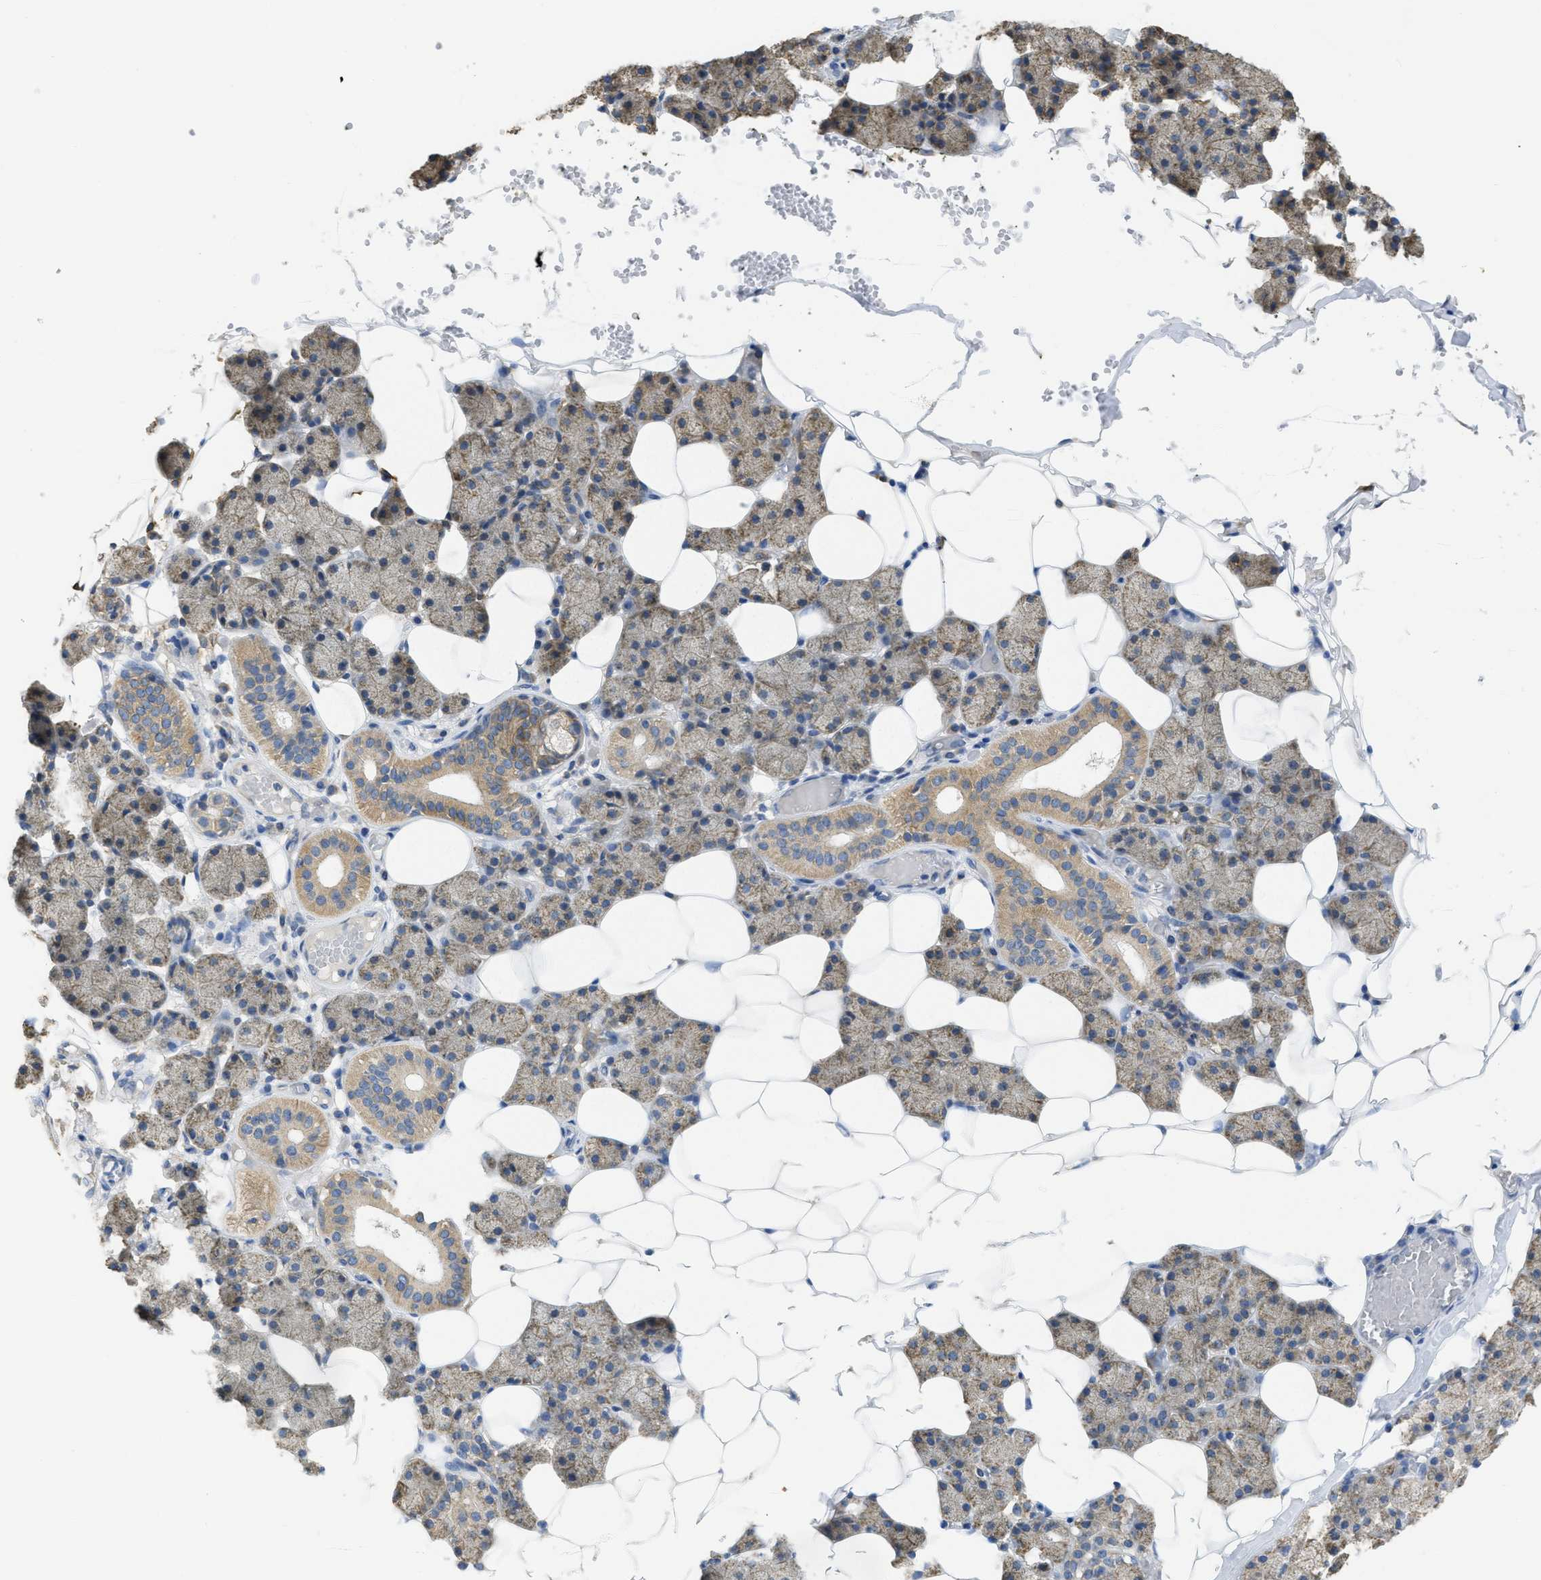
{"staining": {"intensity": "moderate", "quantity": "25%-75%", "location": "cytoplasmic/membranous"}, "tissue": "salivary gland", "cell_type": "Glandular cells", "image_type": "normal", "snomed": [{"axis": "morphology", "description": "Normal tissue, NOS"}, {"axis": "topography", "description": "Salivary gland"}], "caption": "A medium amount of moderate cytoplasmic/membranous expression is appreciated in about 25%-75% of glandular cells in benign salivary gland.", "gene": "SFXN2", "patient": {"sex": "female", "age": 33}}